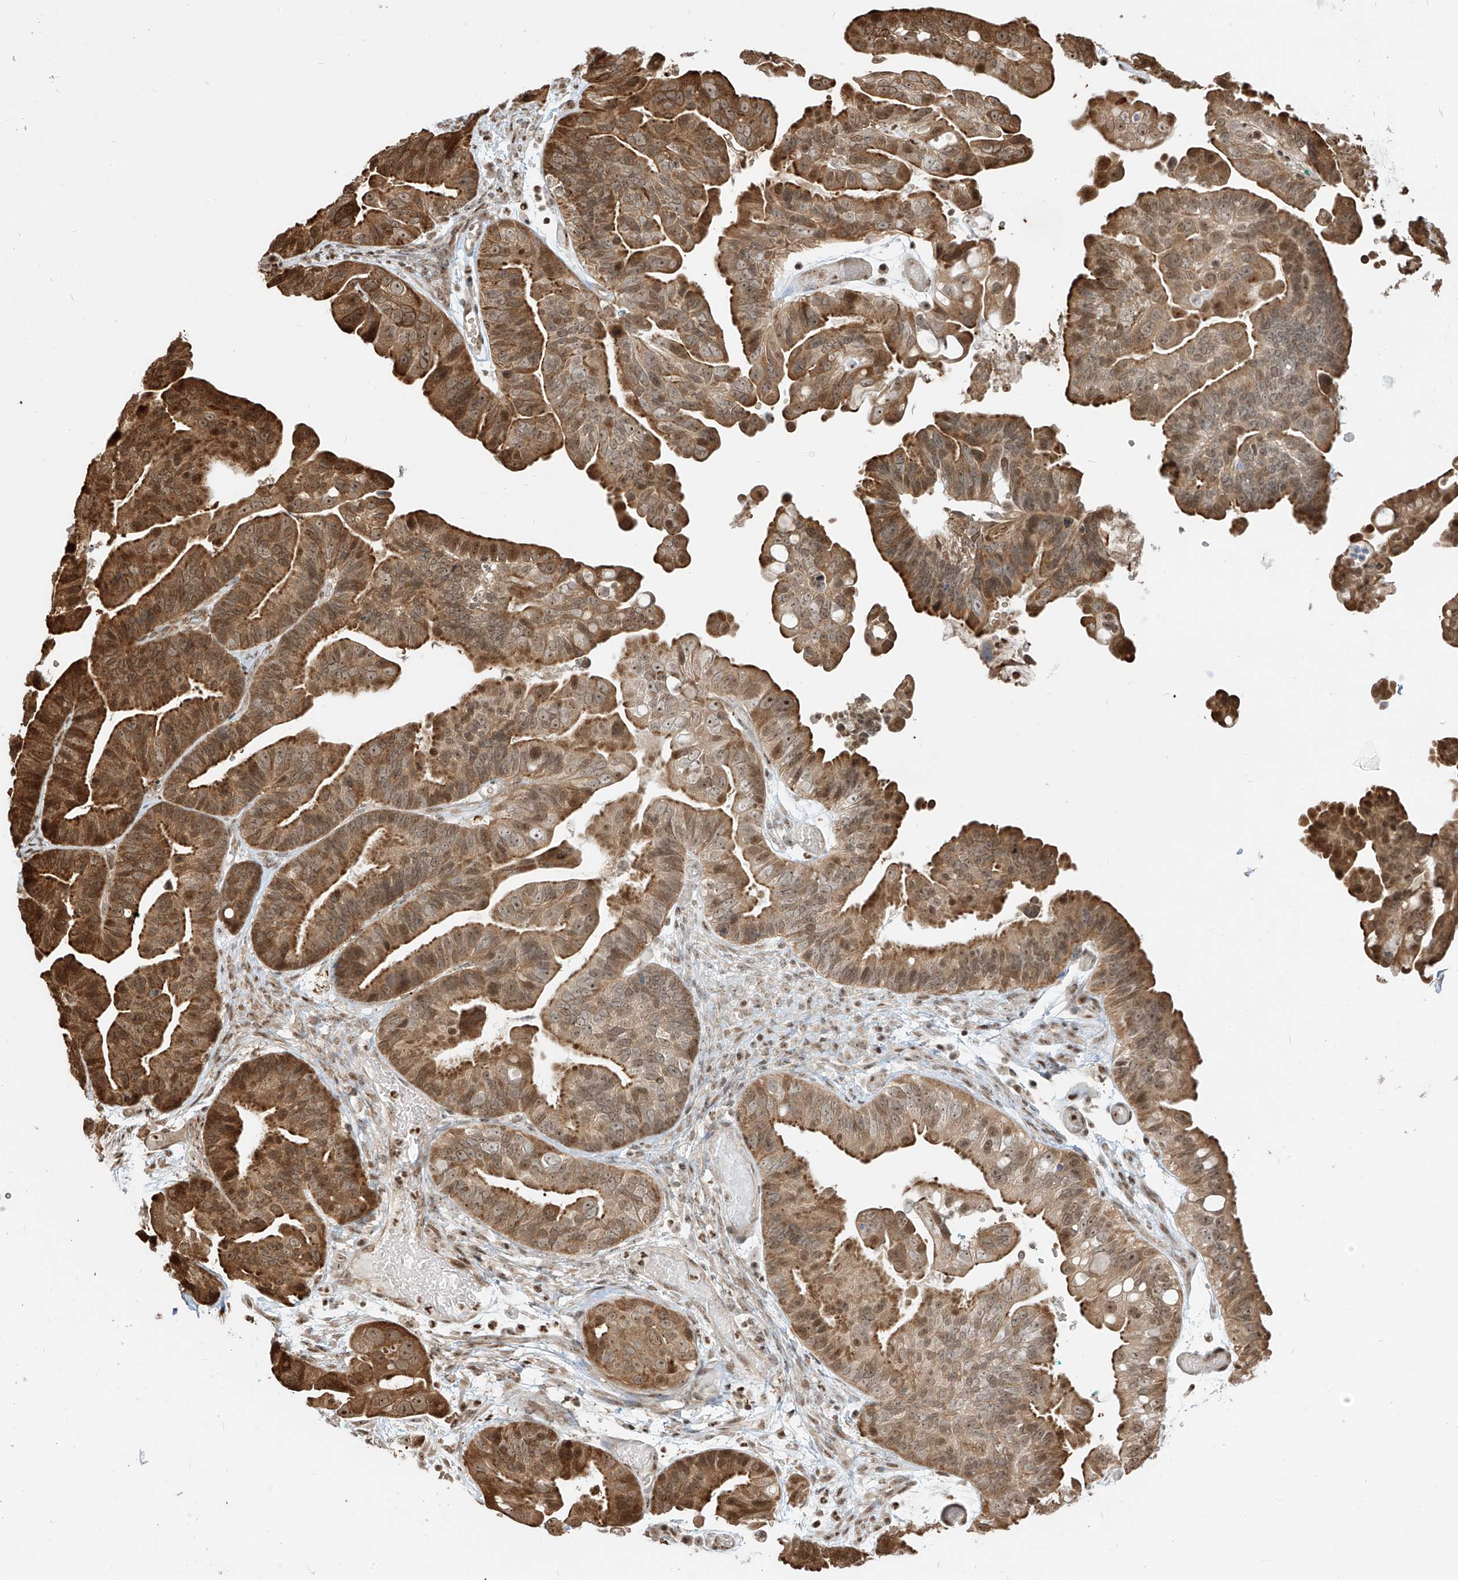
{"staining": {"intensity": "moderate", "quantity": ">75%", "location": "cytoplasmic/membranous,nuclear"}, "tissue": "ovarian cancer", "cell_type": "Tumor cells", "image_type": "cancer", "snomed": [{"axis": "morphology", "description": "Cystadenocarcinoma, serous, NOS"}, {"axis": "topography", "description": "Ovary"}], "caption": "The histopathology image displays a brown stain indicating the presence of a protein in the cytoplasmic/membranous and nuclear of tumor cells in ovarian serous cystadenocarcinoma. The protein of interest is shown in brown color, while the nuclei are stained blue.", "gene": "VMP1", "patient": {"sex": "female", "age": 56}}